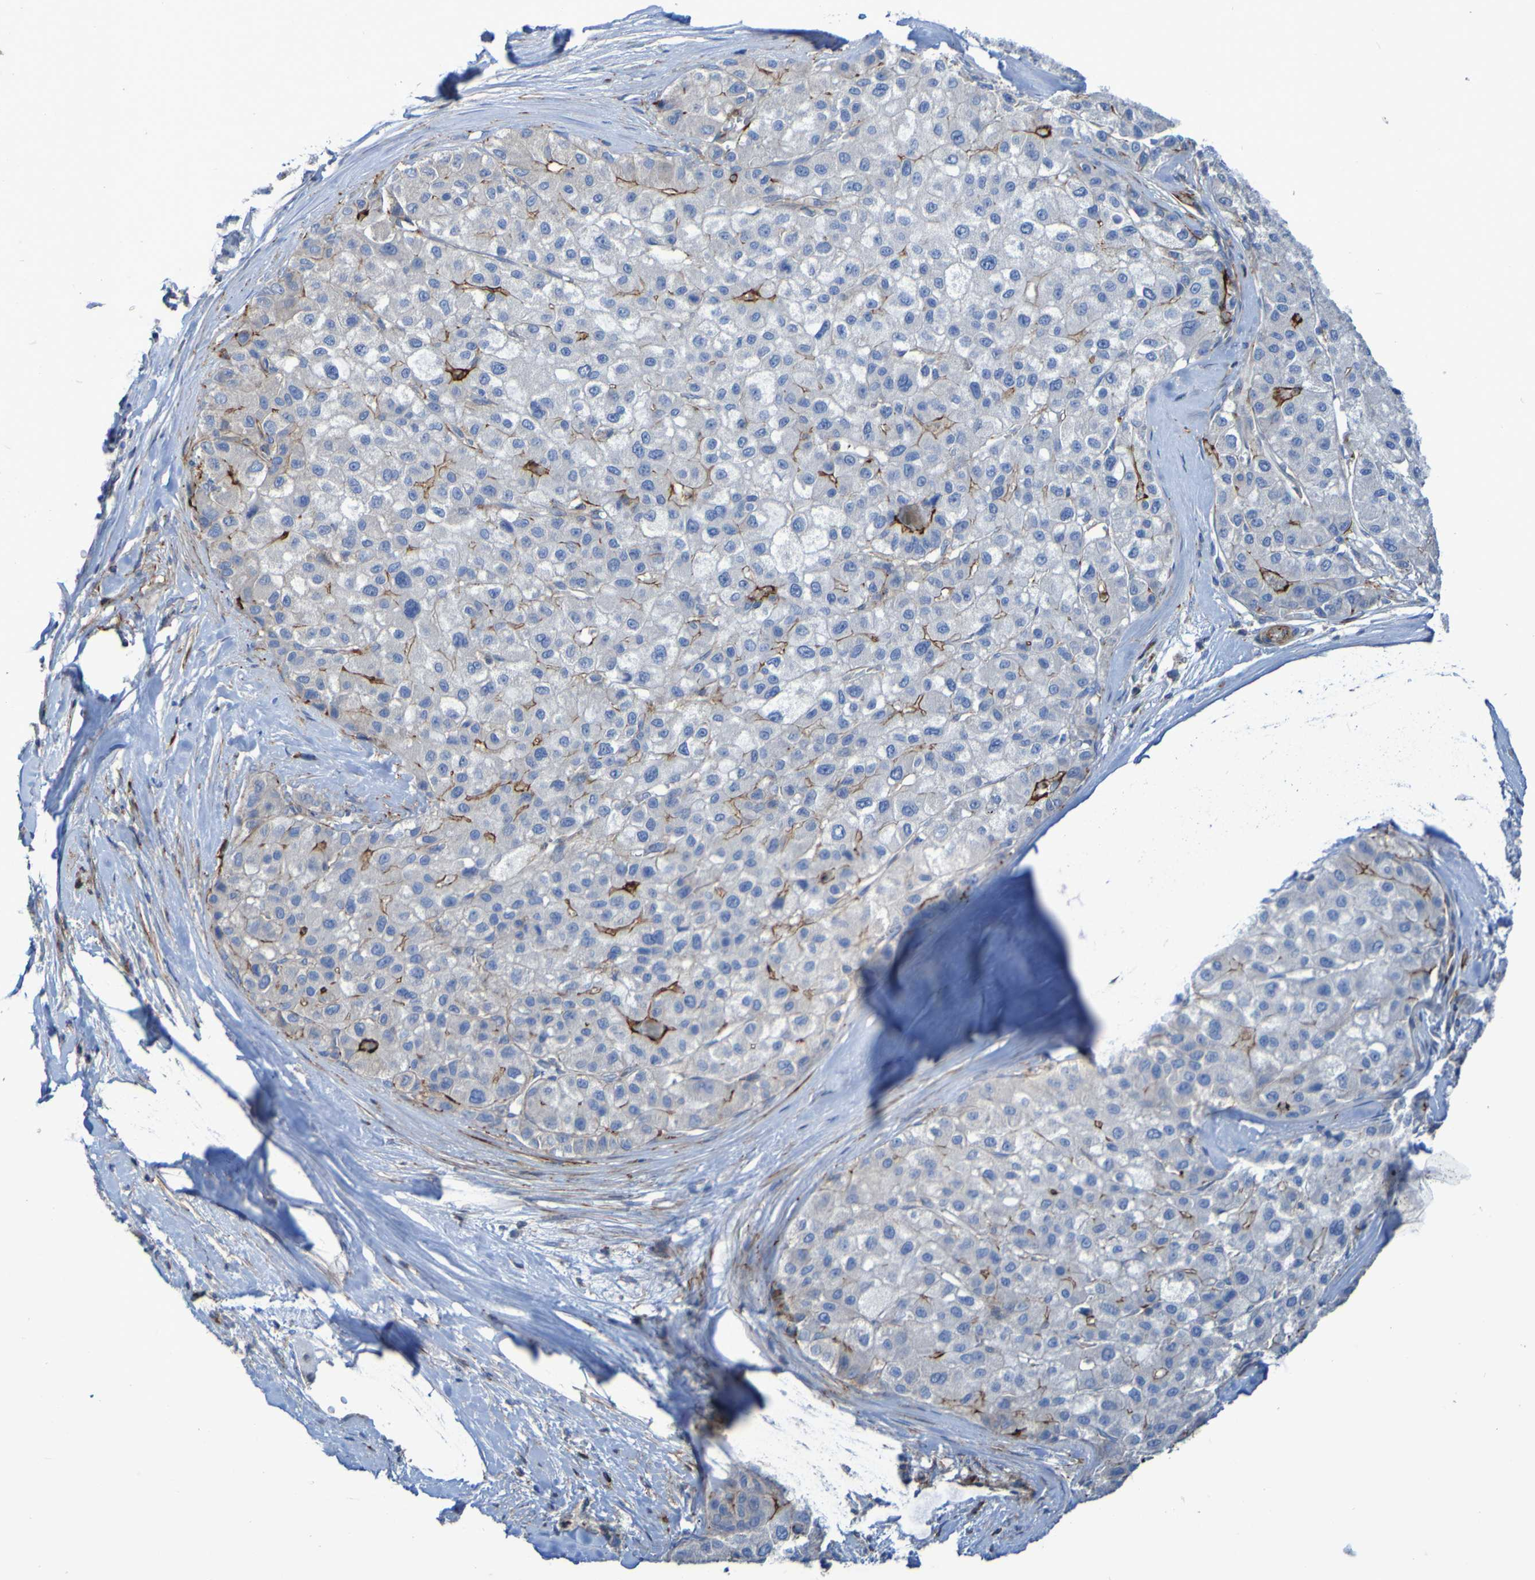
{"staining": {"intensity": "strong", "quantity": "<25%", "location": "cytoplasmic/membranous"}, "tissue": "liver cancer", "cell_type": "Tumor cells", "image_type": "cancer", "snomed": [{"axis": "morphology", "description": "Carcinoma, Hepatocellular, NOS"}, {"axis": "topography", "description": "Liver"}], "caption": "Human liver cancer (hepatocellular carcinoma) stained for a protein (brown) shows strong cytoplasmic/membranous positive staining in approximately <25% of tumor cells.", "gene": "RNF182", "patient": {"sex": "male", "age": 80}}